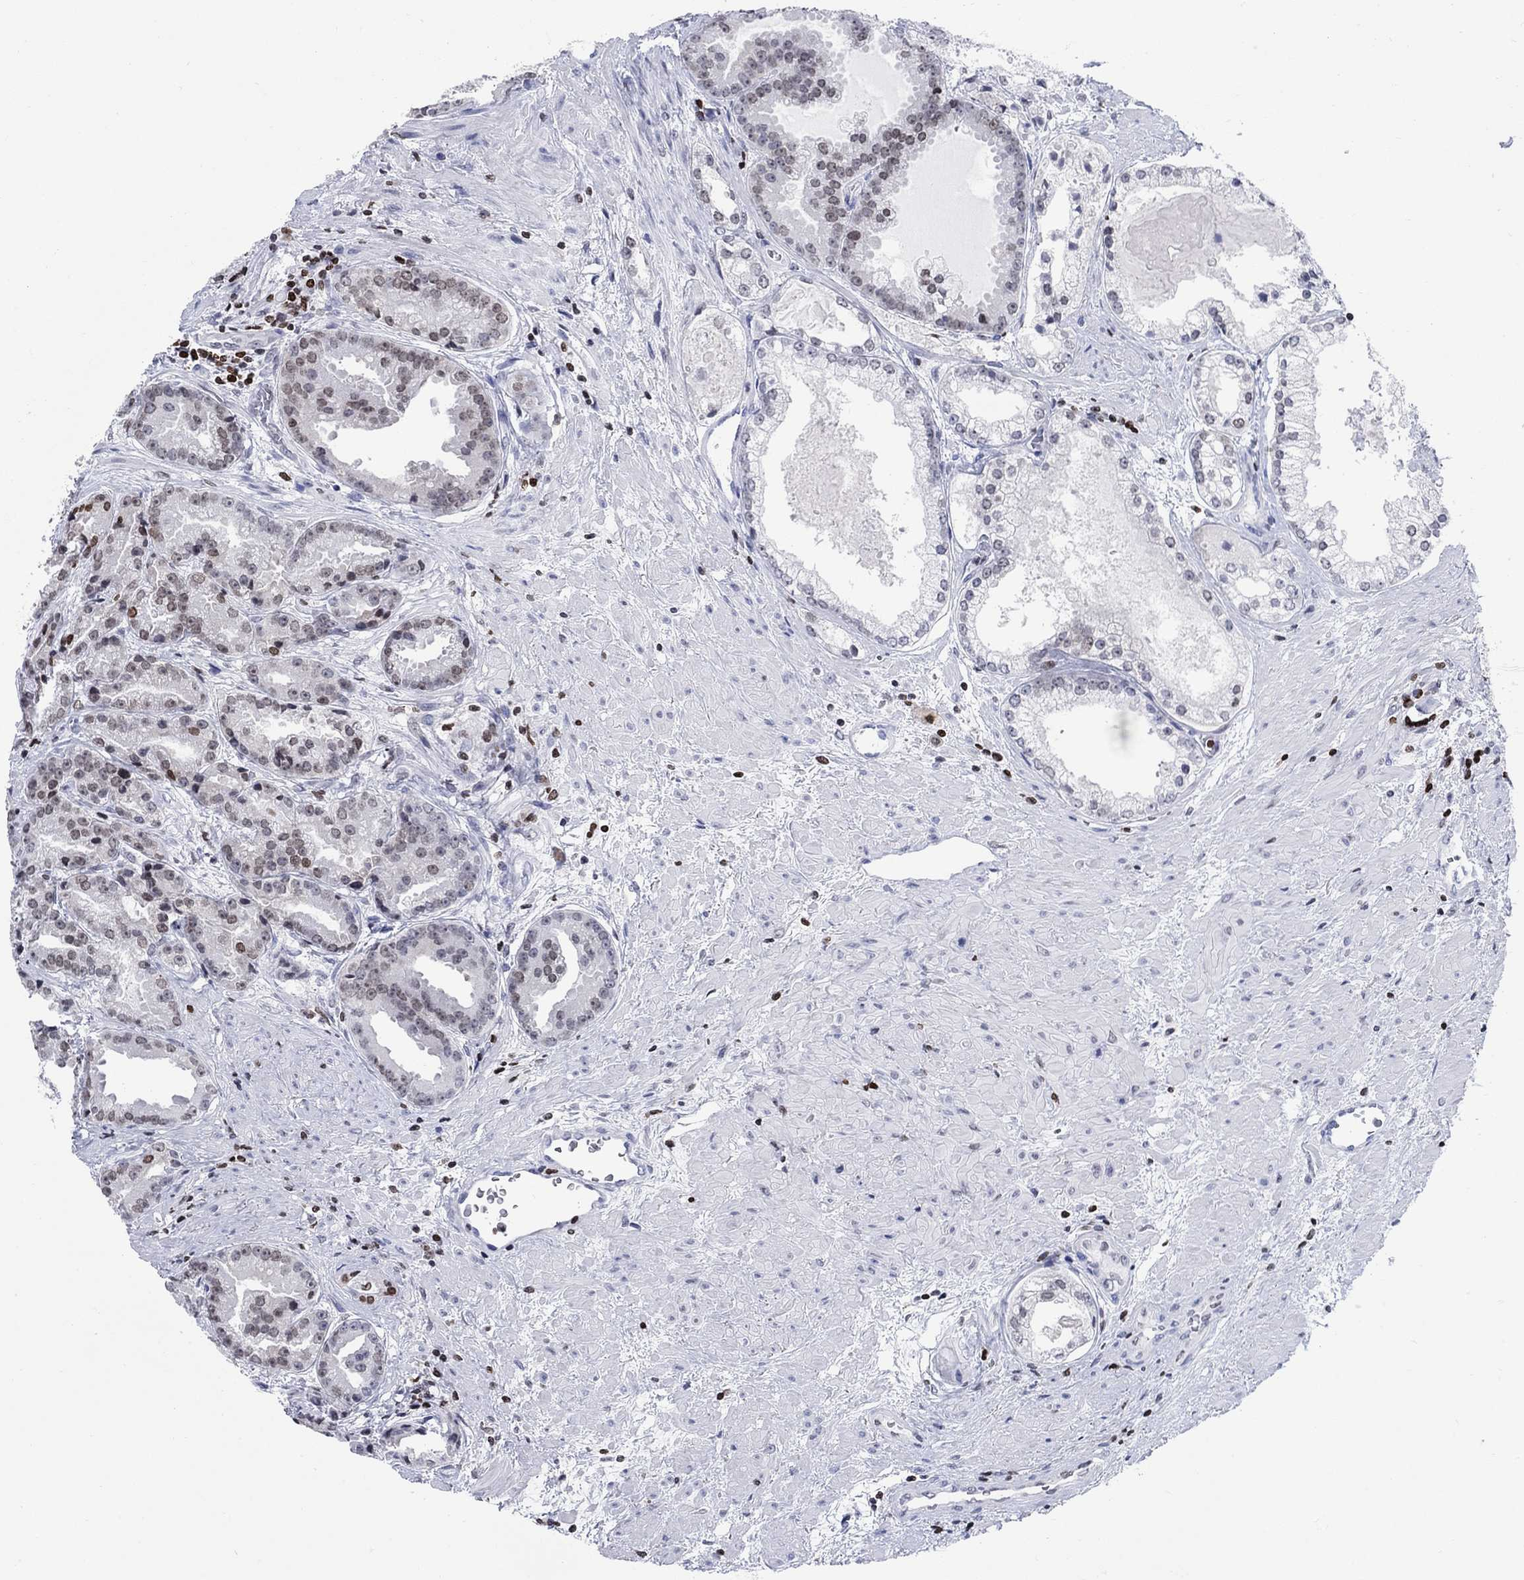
{"staining": {"intensity": "moderate", "quantity": "<25%", "location": "nuclear"}, "tissue": "prostate cancer", "cell_type": "Tumor cells", "image_type": "cancer", "snomed": [{"axis": "morphology", "description": "Adenocarcinoma, NOS"}, {"axis": "morphology", "description": "Adenocarcinoma, High grade"}, {"axis": "topography", "description": "Prostate"}], "caption": "Brown immunohistochemical staining in human prostate cancer demonstrates moderate nuclear positivity in about <25% of tumor cells.", "gene": "HMGA1", "patient": {"sex": "male", "age": 64}}